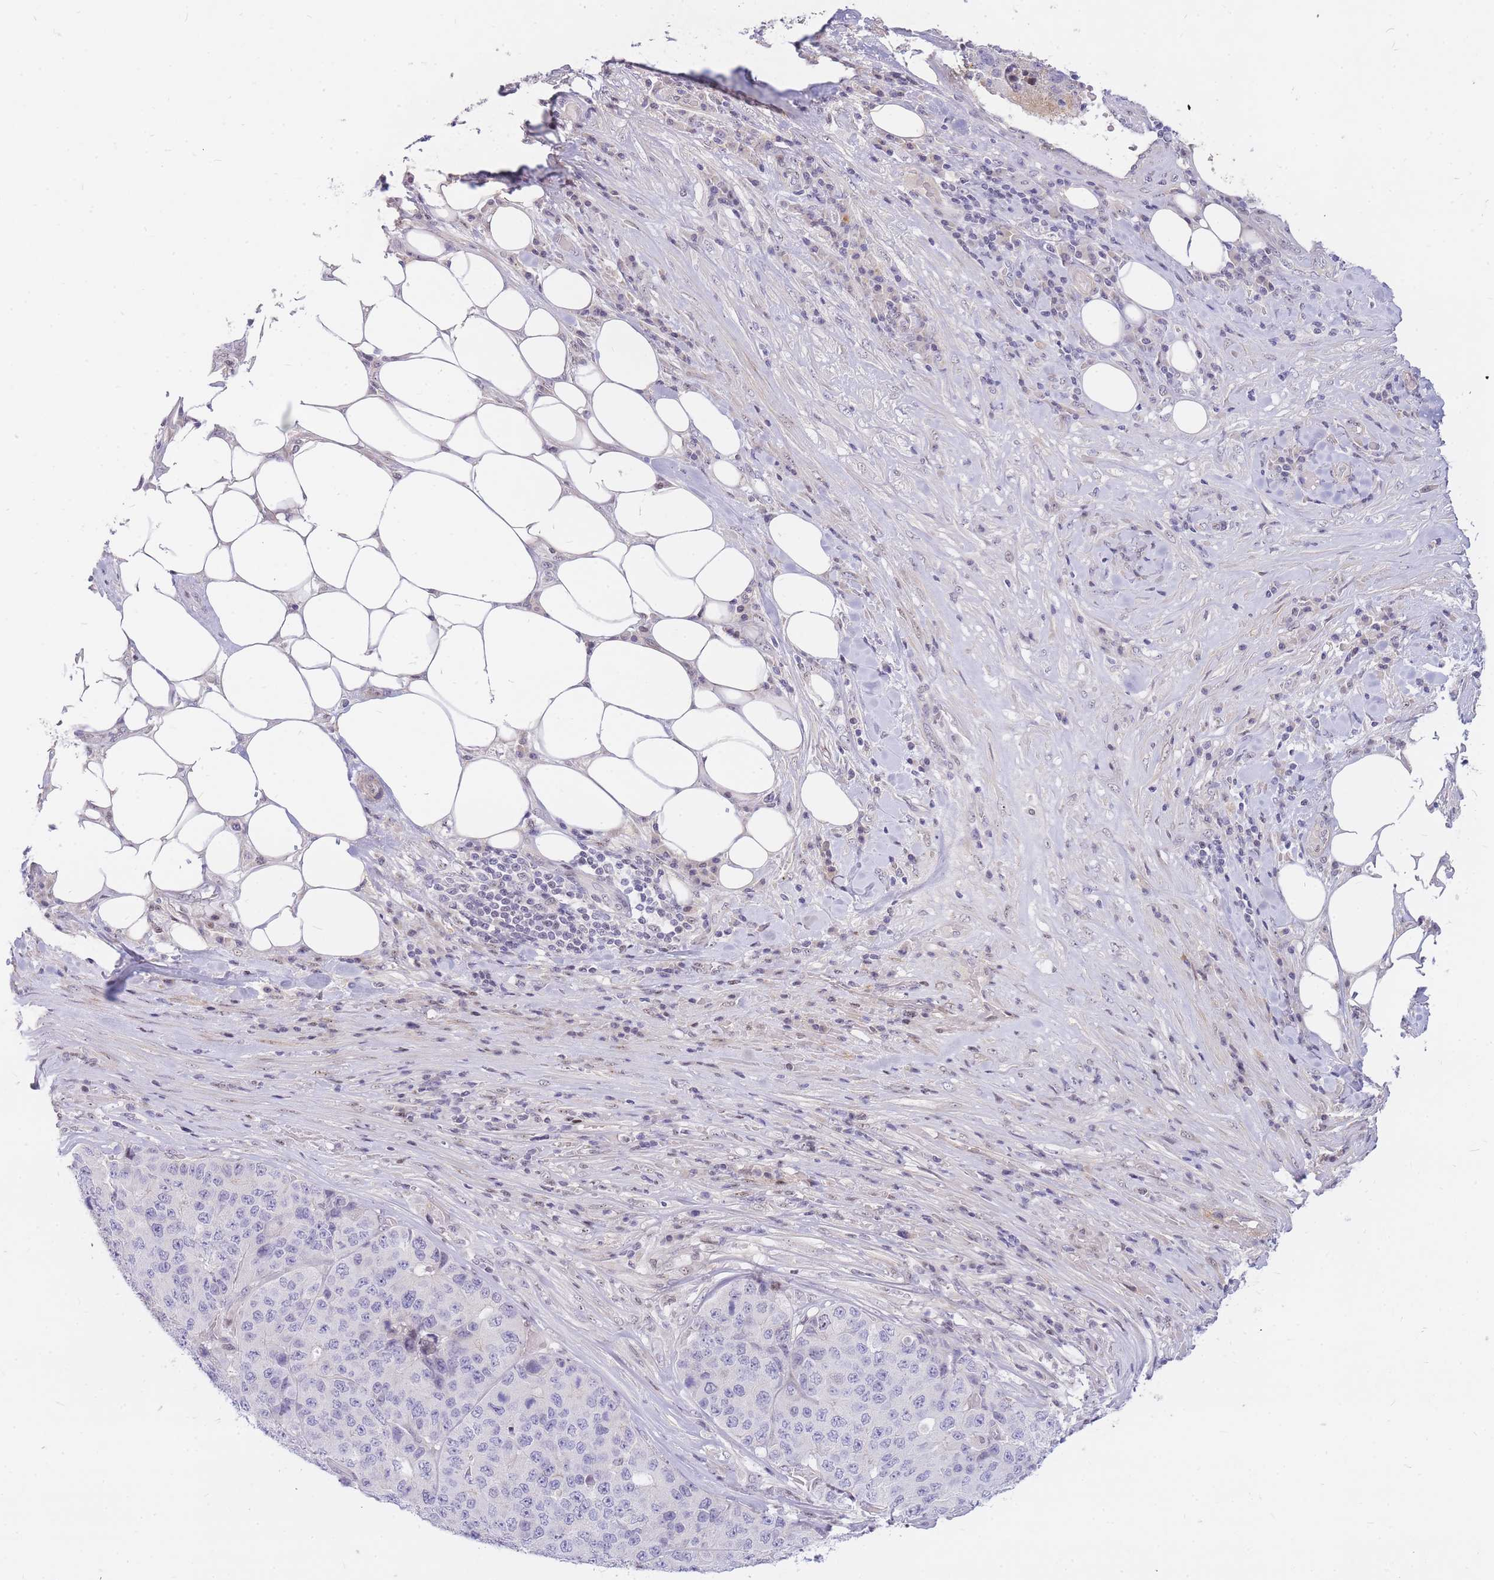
{"staining": {"intensity": "negative", "quantity": "none", "location": "none"}, "tissue": "stomach cancer", "cell_type": "Tumor cells", "image_type": "cancer", "snomed": [{"axis": "morphology", "description": "Adenocarcinoma, NOS"}, {"axis": "topography", "description": "Stomach"}], "caption": "This is an IHC image of human adenocarcinoma (stomach). There is no positivity in tumor cells.", "gene": "TLE2", "patient": {"sex": "male", "age": 71}}